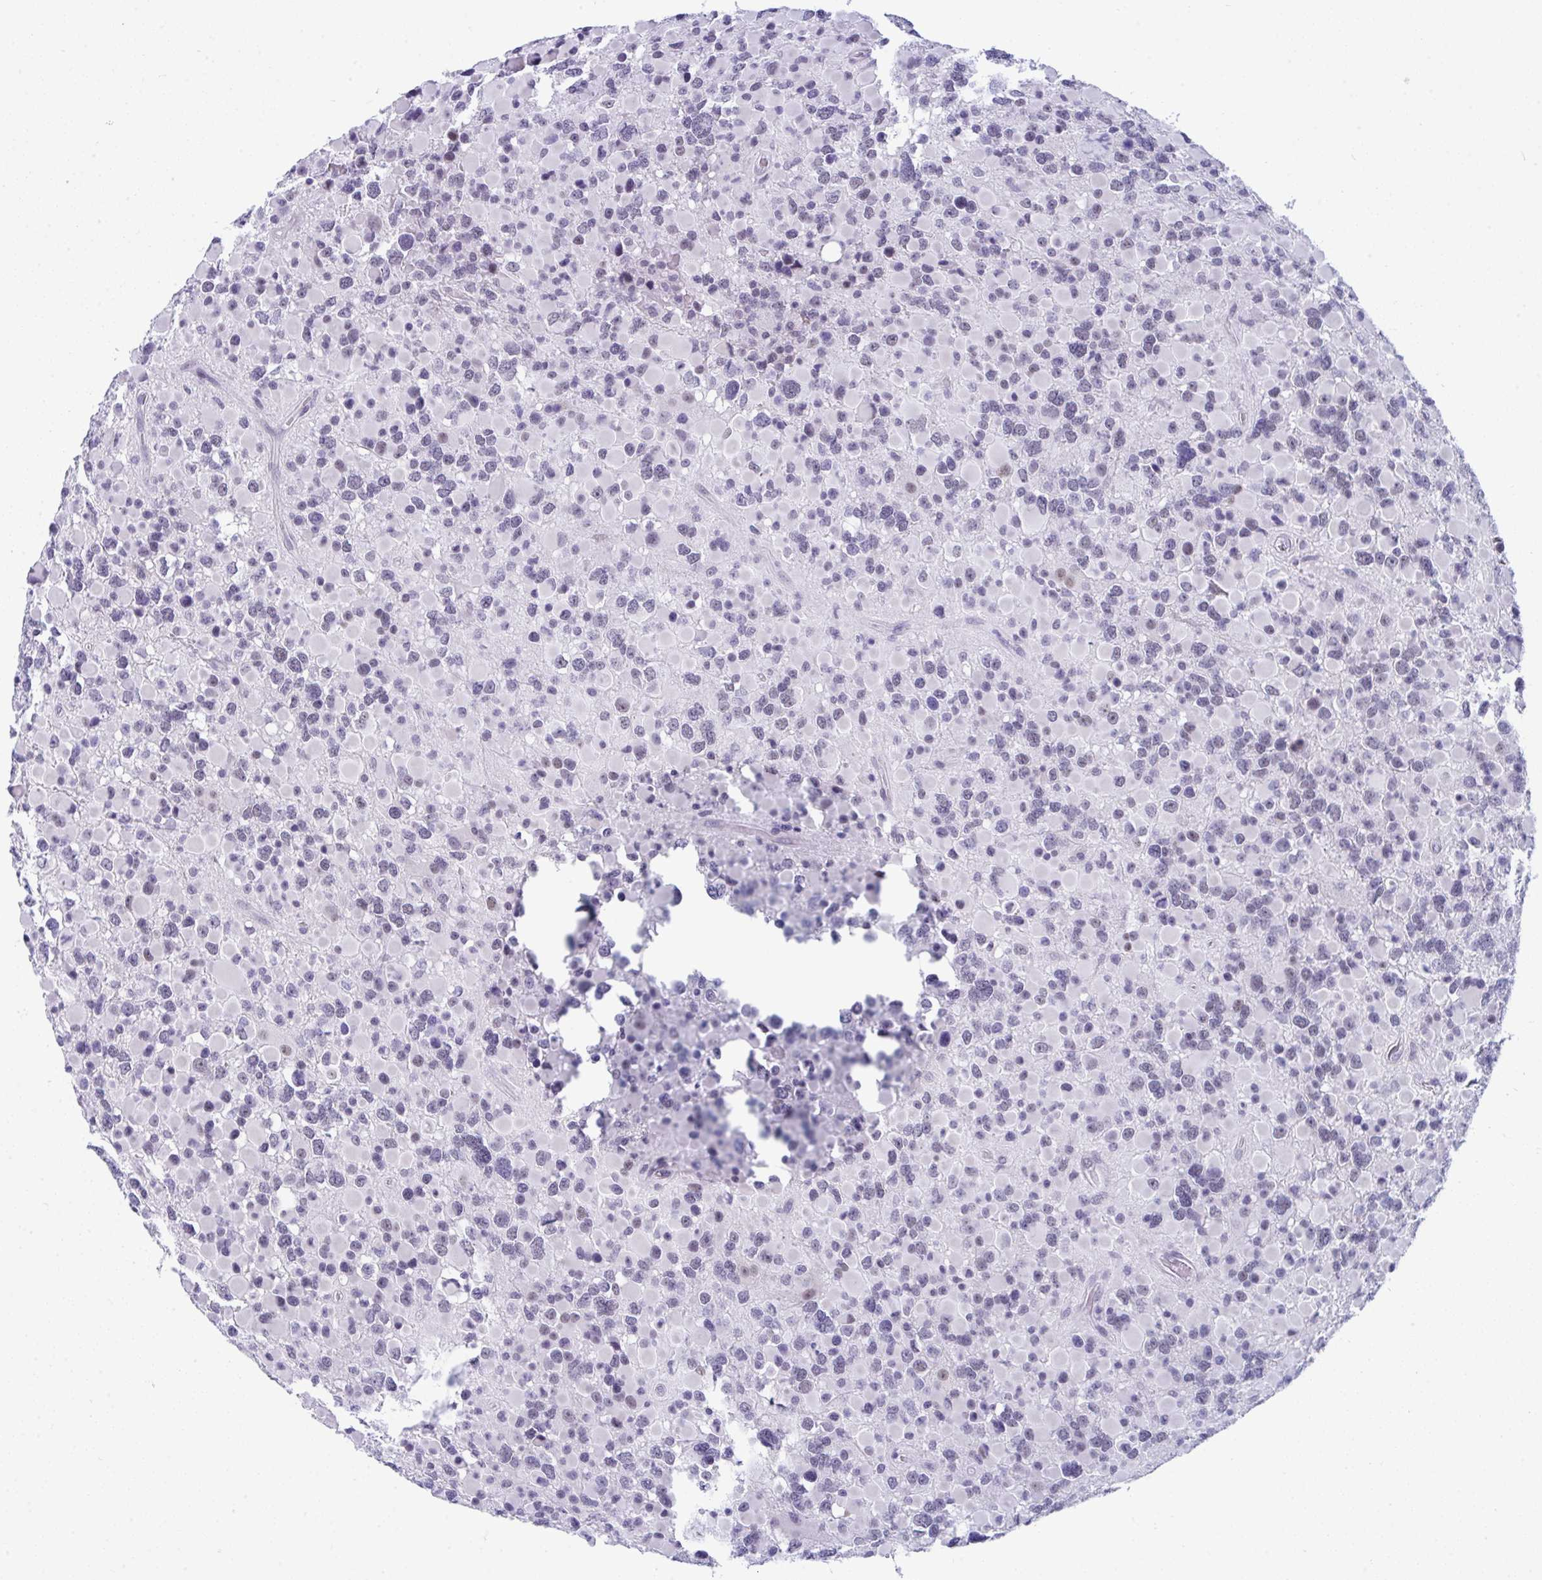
{"staining": {"intensity": "negative", "quantity": "none", "location": "none"}, "tissue": "glioma", "cell_type": "Tumor cells", "image_type": "cancer", "snomed": [{"axis": "morphology", "description": "Glioma, malignant, High grade"}, {"axis": "topography", "description": "Brain"}], "caption": "This is a image of immunohistochemistry staining of malignant high-grade glioma, which shows no expression in tumor cells.", "gene": "CDK13", "patient": {"sex": "female", "age": 40}}